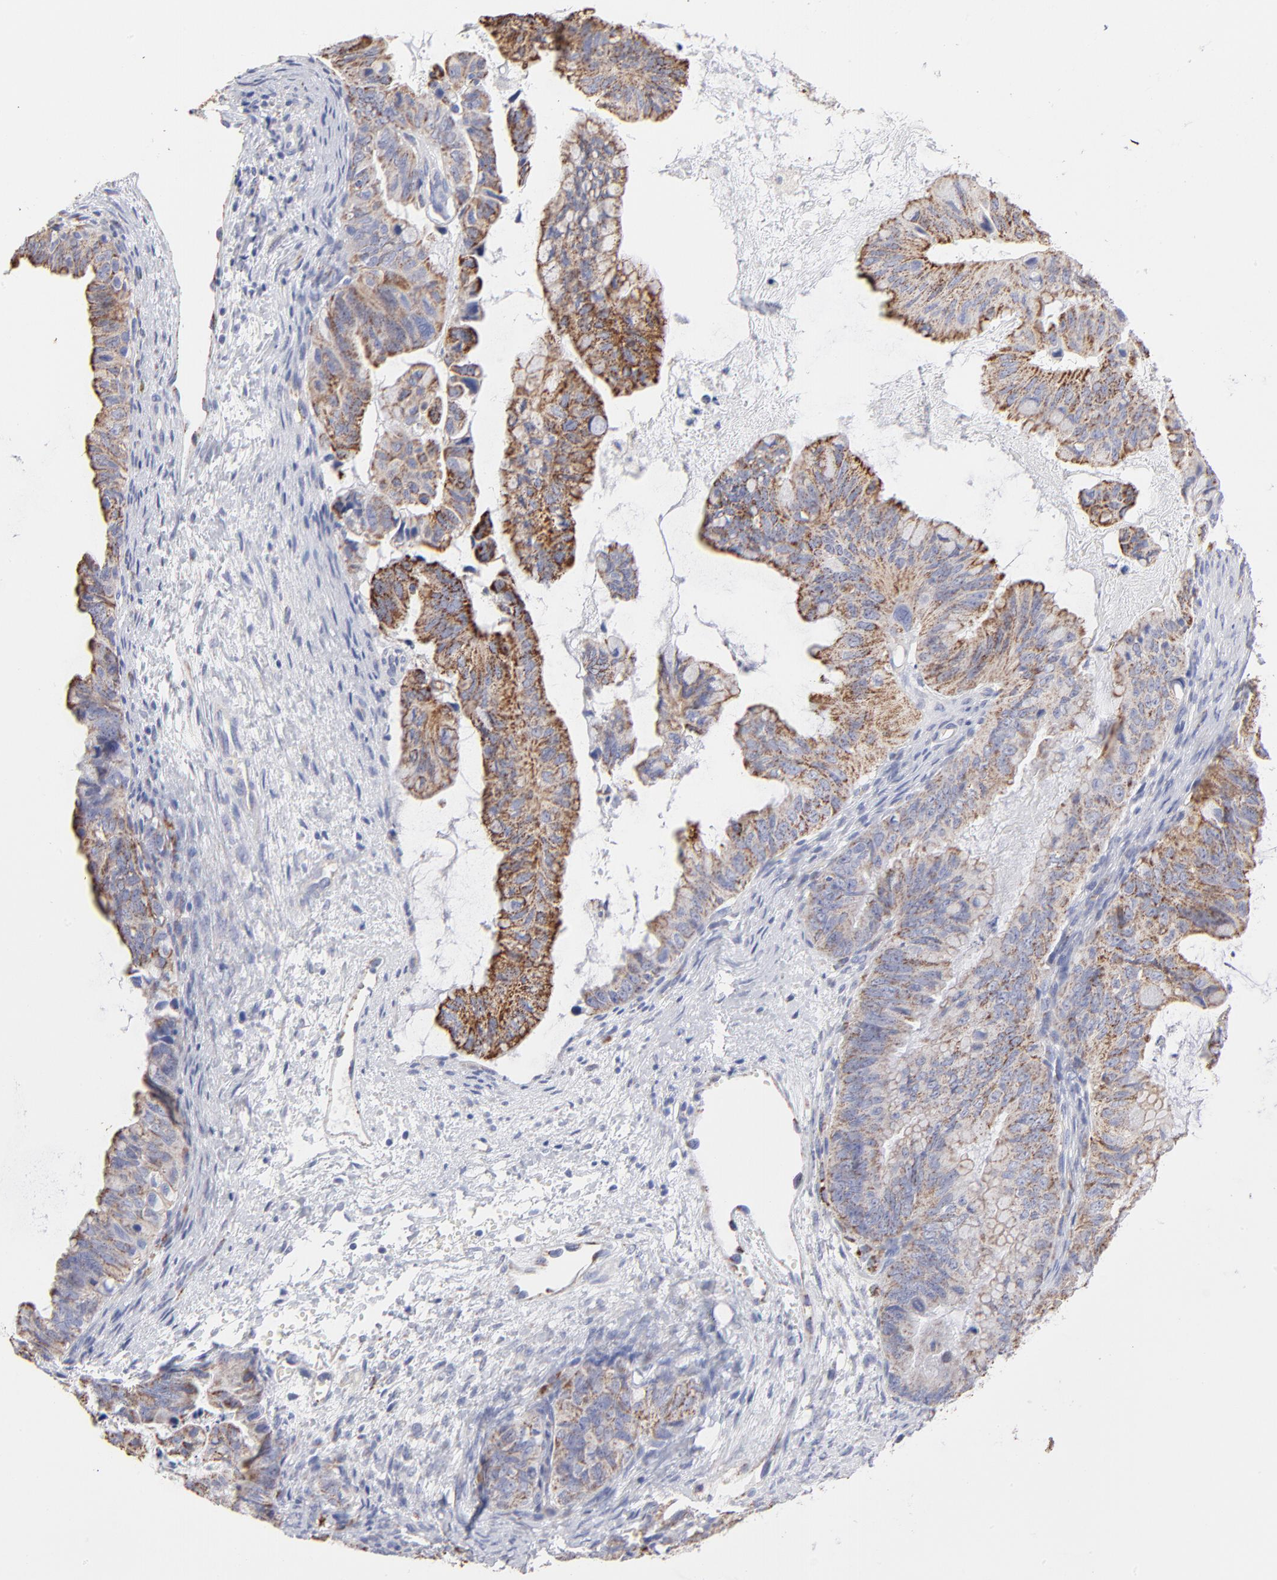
{"staining": {"intensity": "moderate", "quantity": ">75%", "location": "cytoplasmic/membranous"}, "tissue": "ovarian cancer", "cell_type": "Tumor cells", "image_type": "cancer", "snomed": [{"axis": "morphology", "description": "Cystadenocarcinoma, mucinous, NOS"}, {"axis": "topography", "description": "Ovary"}], "caption": "High-magnification brightfield microscopy of ovarian cancer stained with DAB (brown) and counterstained with hematoxylin (blue). tumor cells exhibit moderate cytoplasmic/membranous staining is seen in approximately>75% of cells. The protein of interest is shown in brown color, while the nuclei are stained blue.", "gene": "TST", "patient": {"sex": "female", "age": 36}}